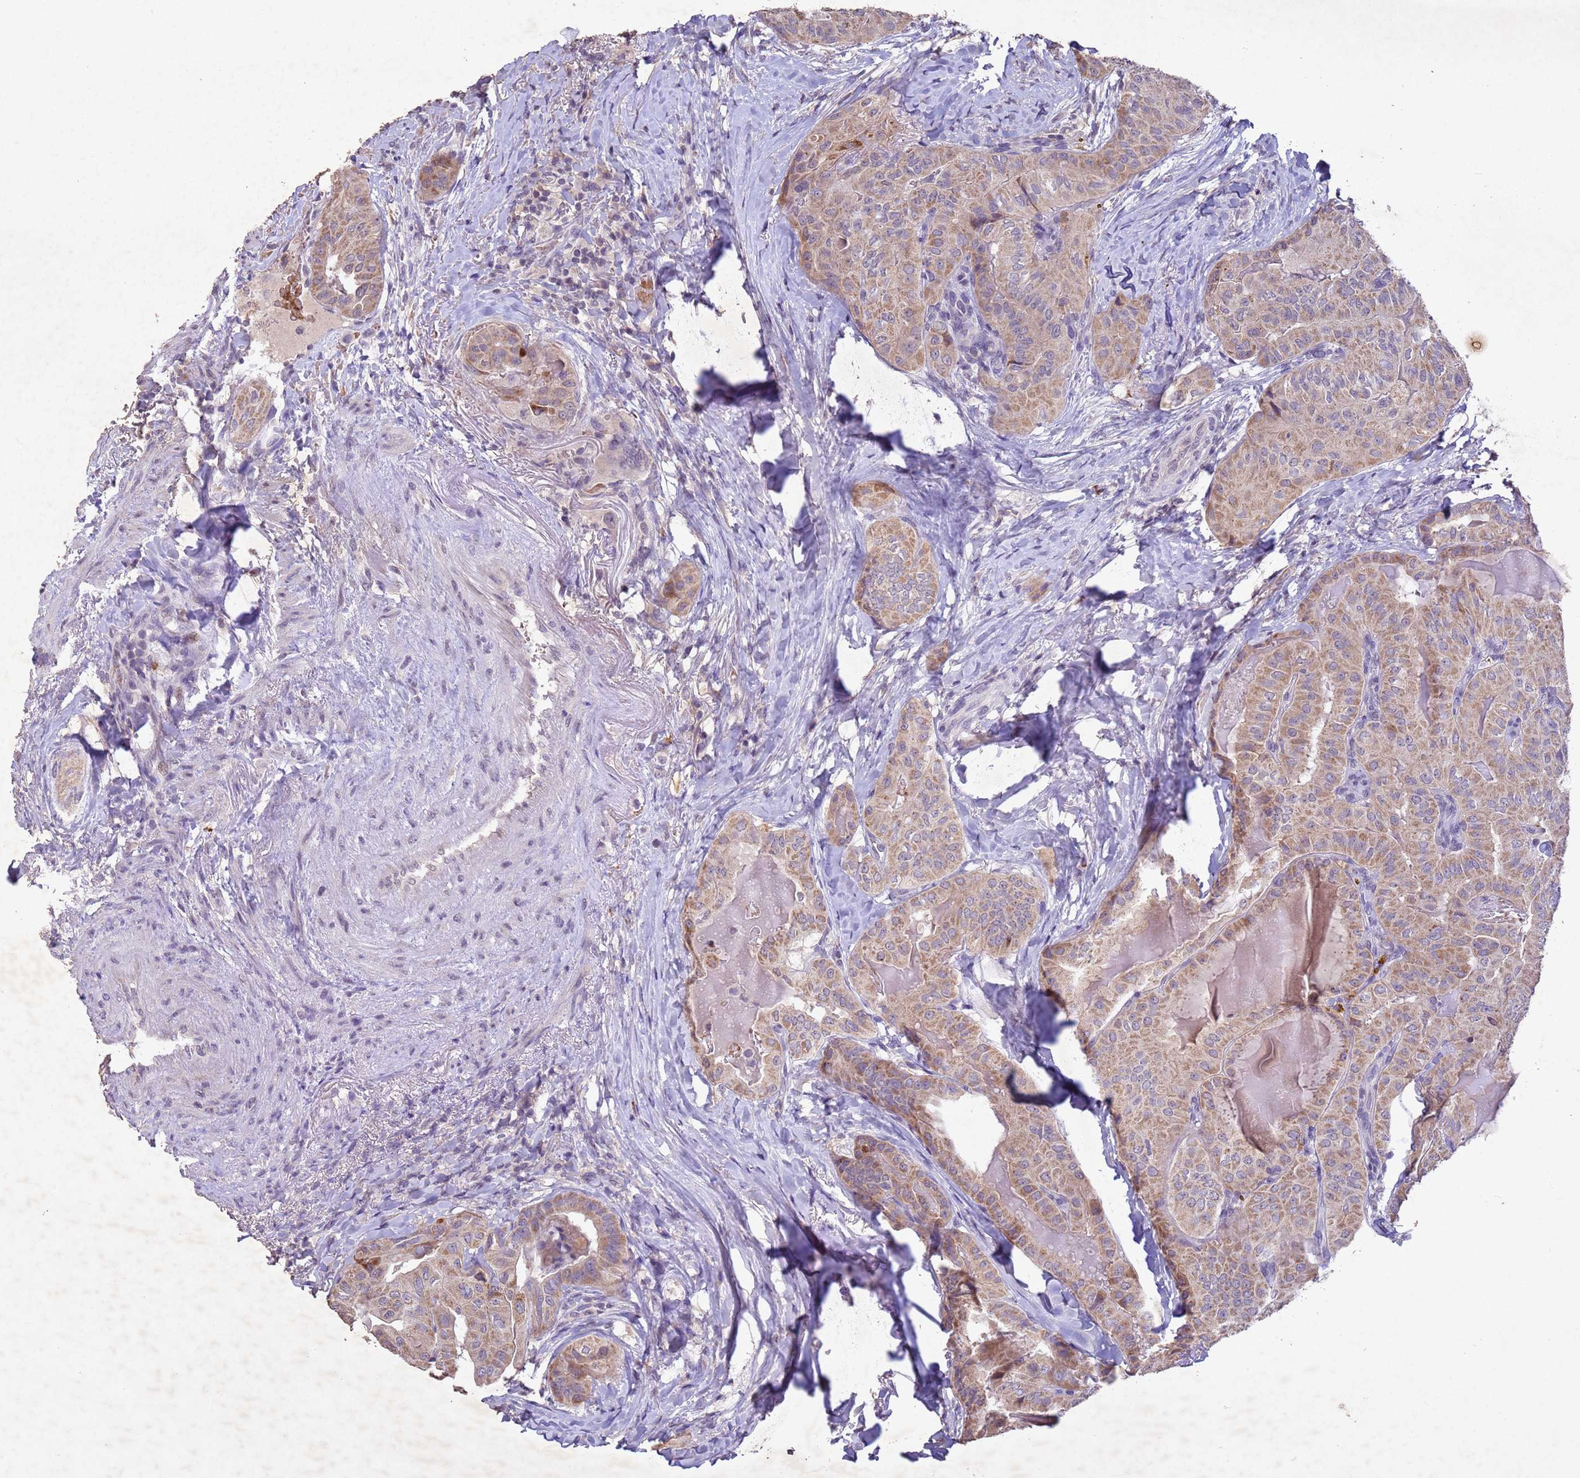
{"staining": {"intensity": "weak", "quantity": ">75%", "location": "cytoplasmic/membranous"}, "tissue": "thyroid cancer", "cell_type": "Tumor cells", "image_type": "cancer", "snomed": [{"axis": "morphology", "description": "Papillary adenocarcinoma, NOS"}, {"axis": "topography", "description": "Thyroid gland"}], "caption": "Human thyroid cancer (papillary adenocarcinoma) stained with a protein marker exhibits weak staining in tumor cells.", "gene": "NLRP11", "patient": {"sex": "female", "age": 68}}